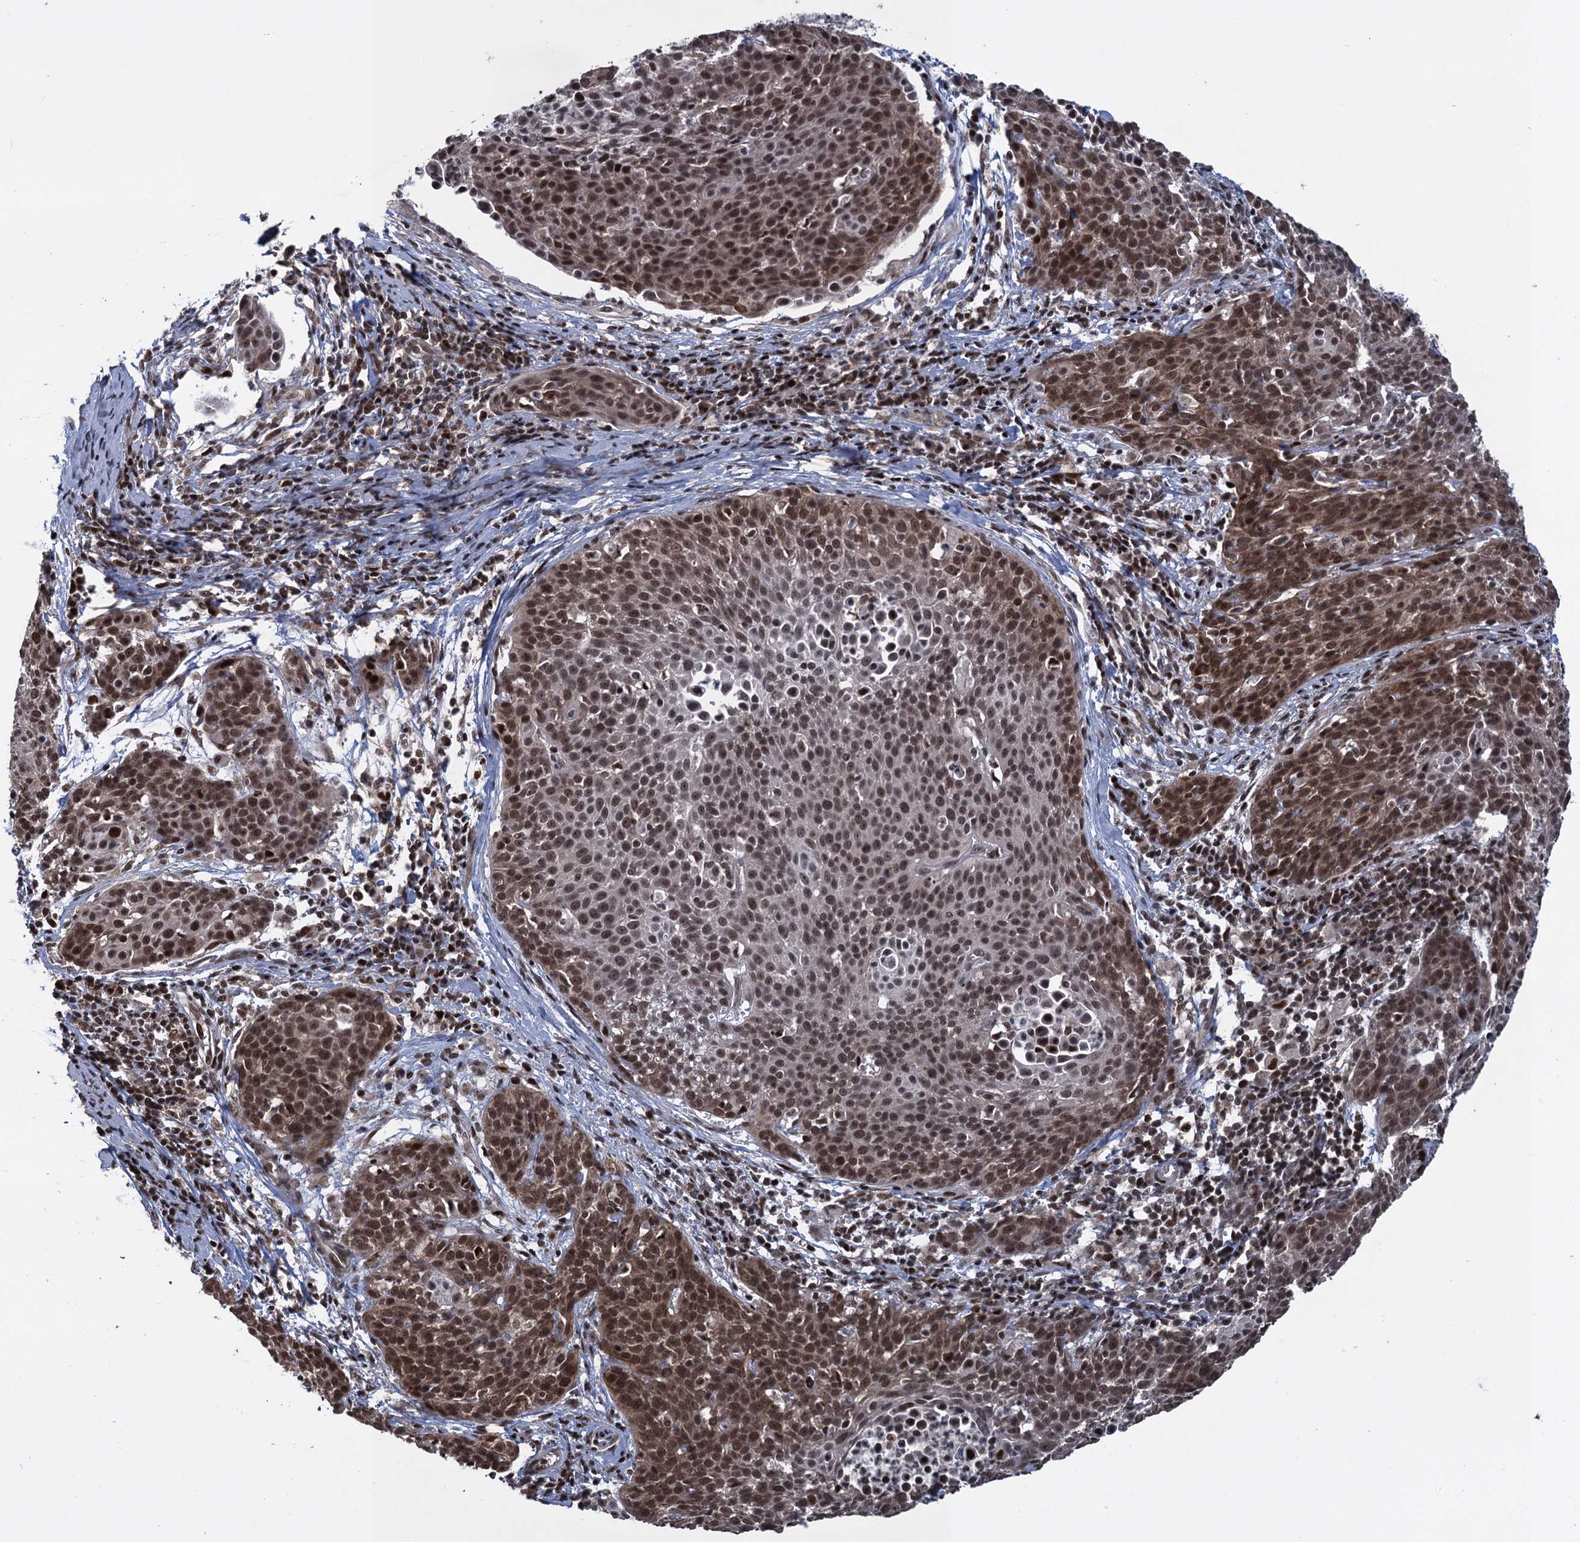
{"staining": {"intensity": "moderate", "quantity": ">75%", "location": "nuclear"}, "tissue": "cervical cancer", "cell_type": "Tumor cells", "image_type": "cancer", "snomed": [{"axis": "morphology", "description": "Squamous cell carcinoma, NOS"}, {"axis": "topography", "description": "Cervix"}], "caption": "The histopathology image shows staining of cervical cancer, revealing moderate nuclear protein staining (brown color) within tumor cells. (DAB (3,3'-diaminobenzidine) IHC, brown staining for protein, blue staining for nuclei).", "gene": "ZNF169", "patient": {"sex": "female", "age": 38}}